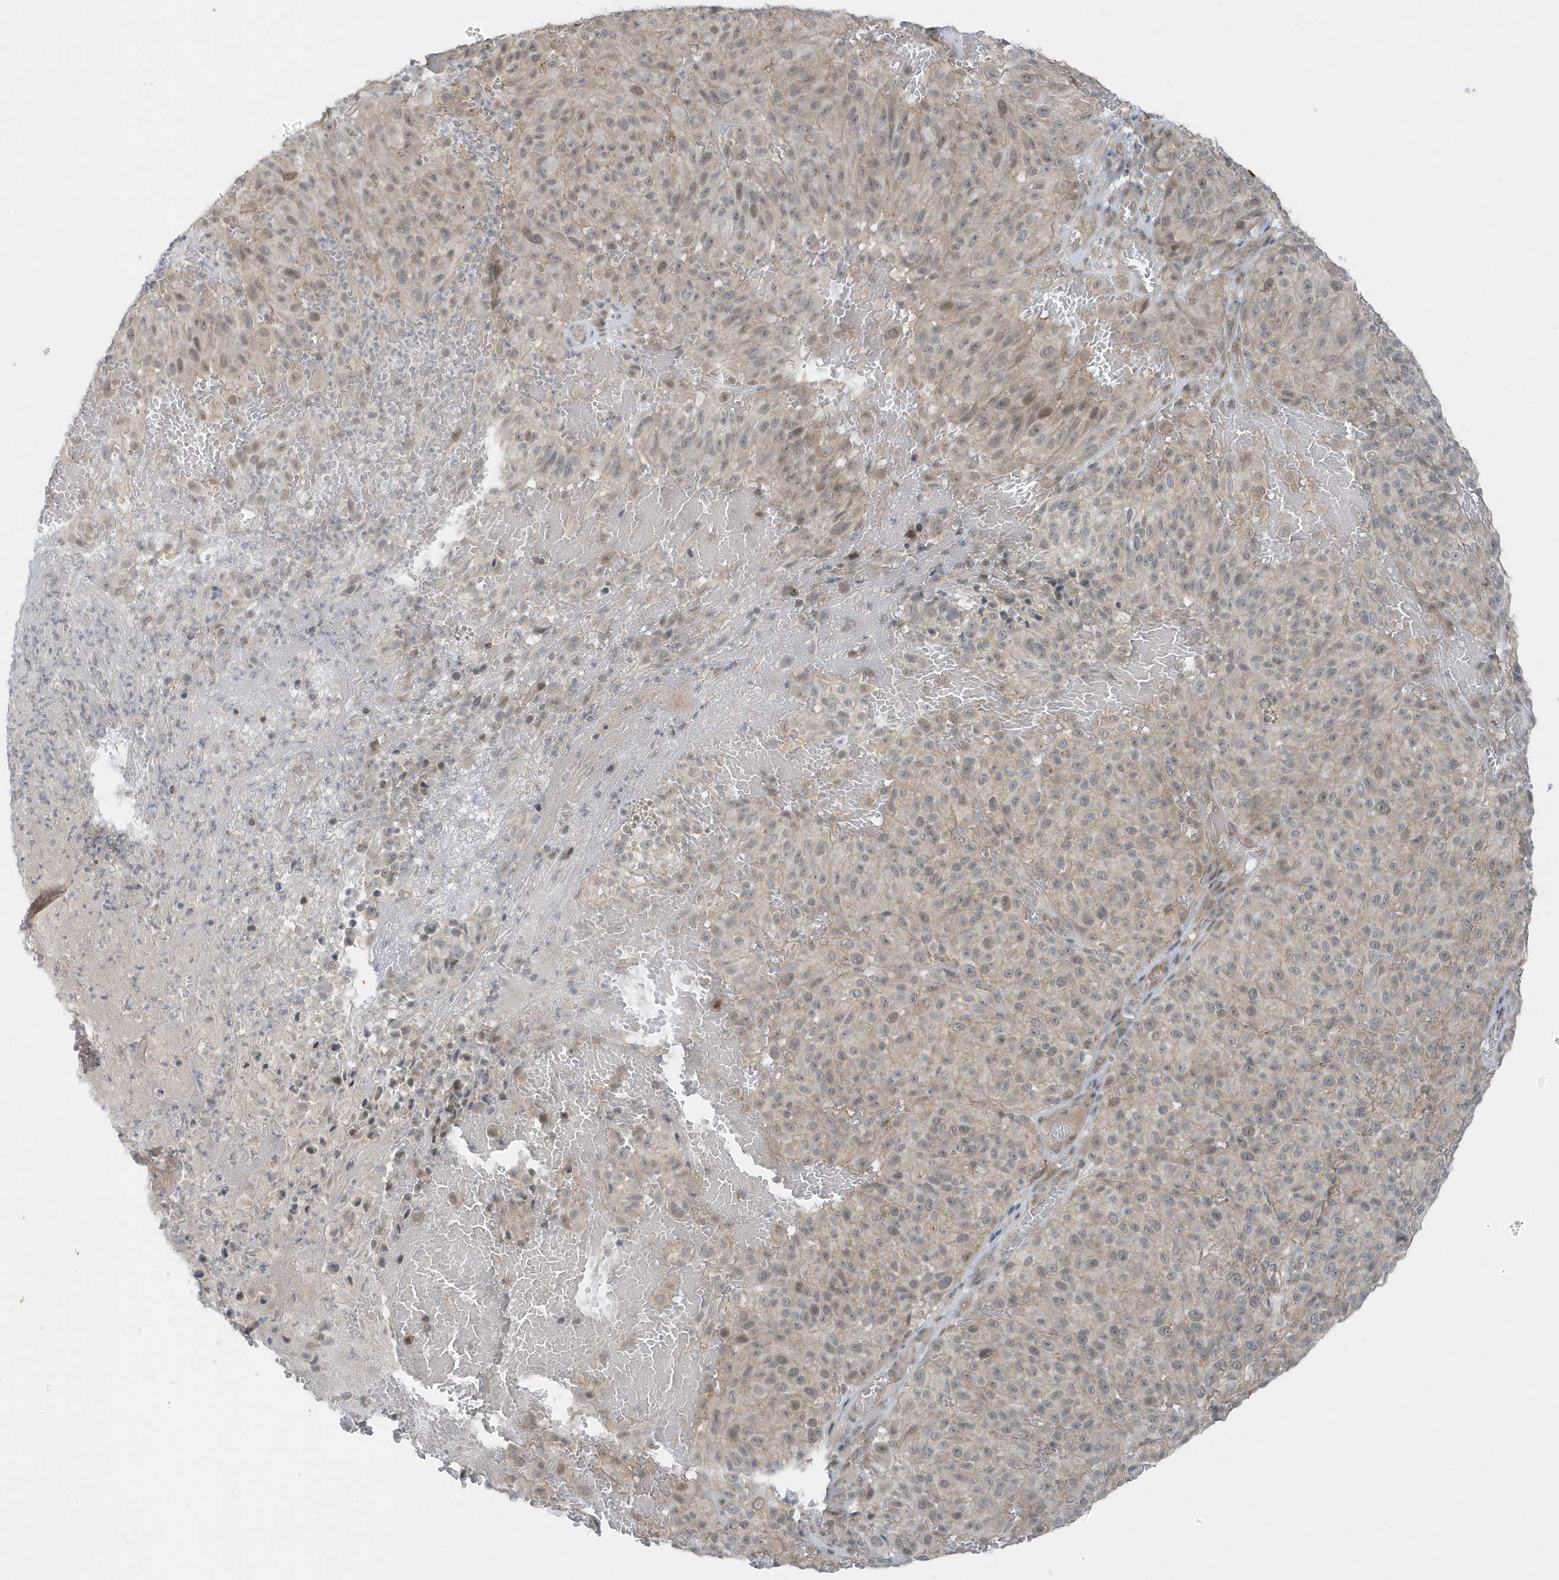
{"staining": {"intensity": "weak", "quantity": "<25%", "location": "cytoplasmic/membranous"}, "tissue": "melanoma", "cell_type": "Tumor cells", "image_type": "cancer", "snomed": [{"axis": "morphology", "description": "Malignant melanoma, NOS"}, {"axis": "topography", "description": "Skin"}], "caption": "IHC of malignant melanoma exhibits no staining in tumor cells. (DAB (3,3'-diaminobenzidine) immunohistochemistry (IHC) with hematoxylin counter stain).", "gene": "PARD3B", "patient": {"sex": "male", "age": 83}}